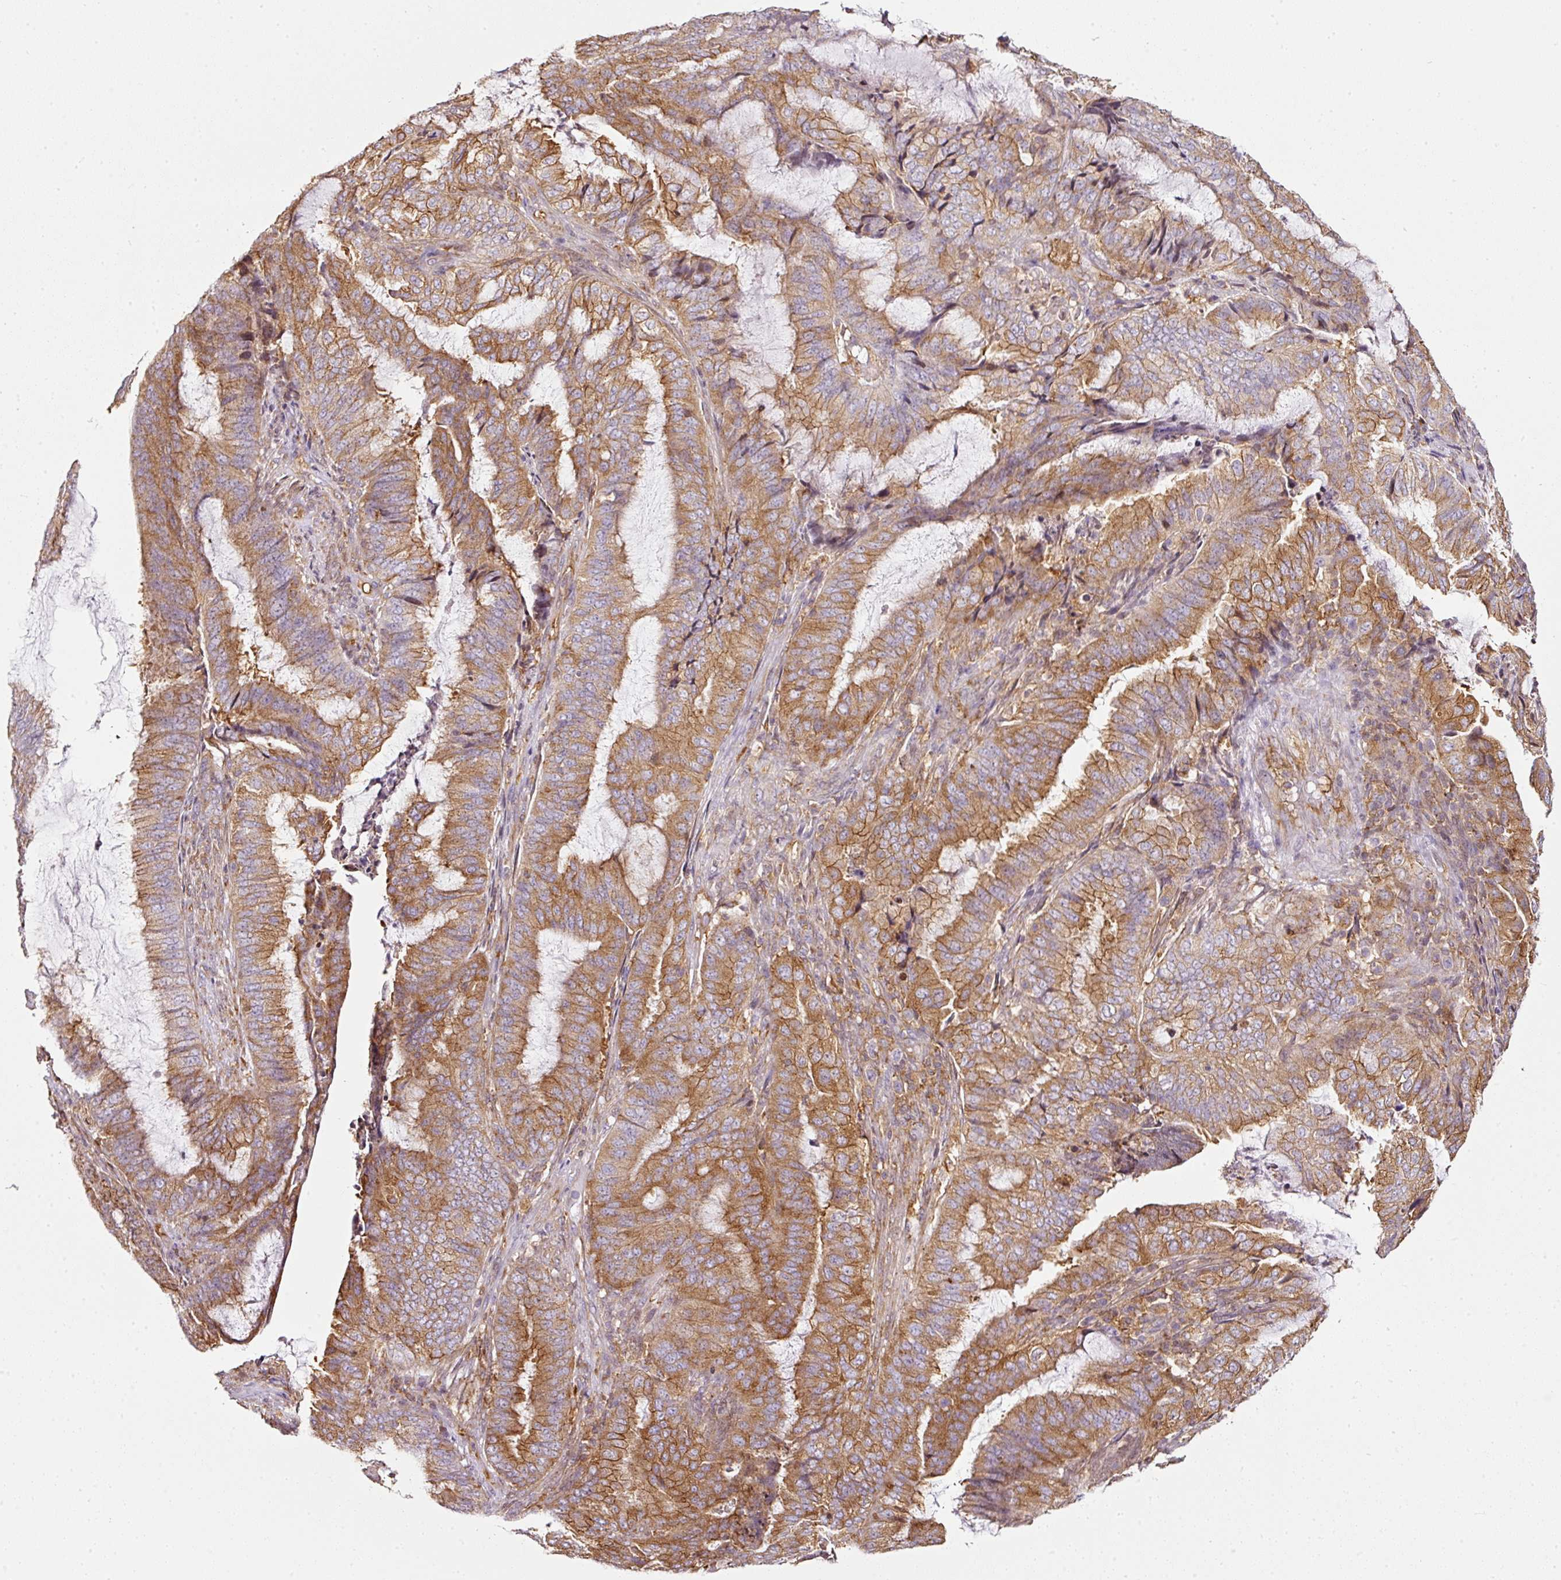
{"staining": {"intensity": "moderate", "quantity": ">75%", "location": "cytoplasmic/membranous"}, "tissue": "endometrial cancer", "cell_type": "Tumor cells", "image_type": "cancer", "snomed": [{"axis": "morphology", "description": "Adenocarcinoma, NOS"}, {"axis": "topography", "description": "Endometrium"}], "caption": "Immunohistochemistry (IHC) staining of adenocarcinoma (endometrial), which exhibits medium levels of moderate cytoplasmic/membranous positivity in approximately >75% of tumor cells indicating moderate cytoplasmic/membranous protein staining. The staining was performed using DAB (brown) for protein detection and nuclei were counterstained in hematoxylin (blue).", "gene": "SCNM1", "patient": {"sex": "female", "age": 51}}